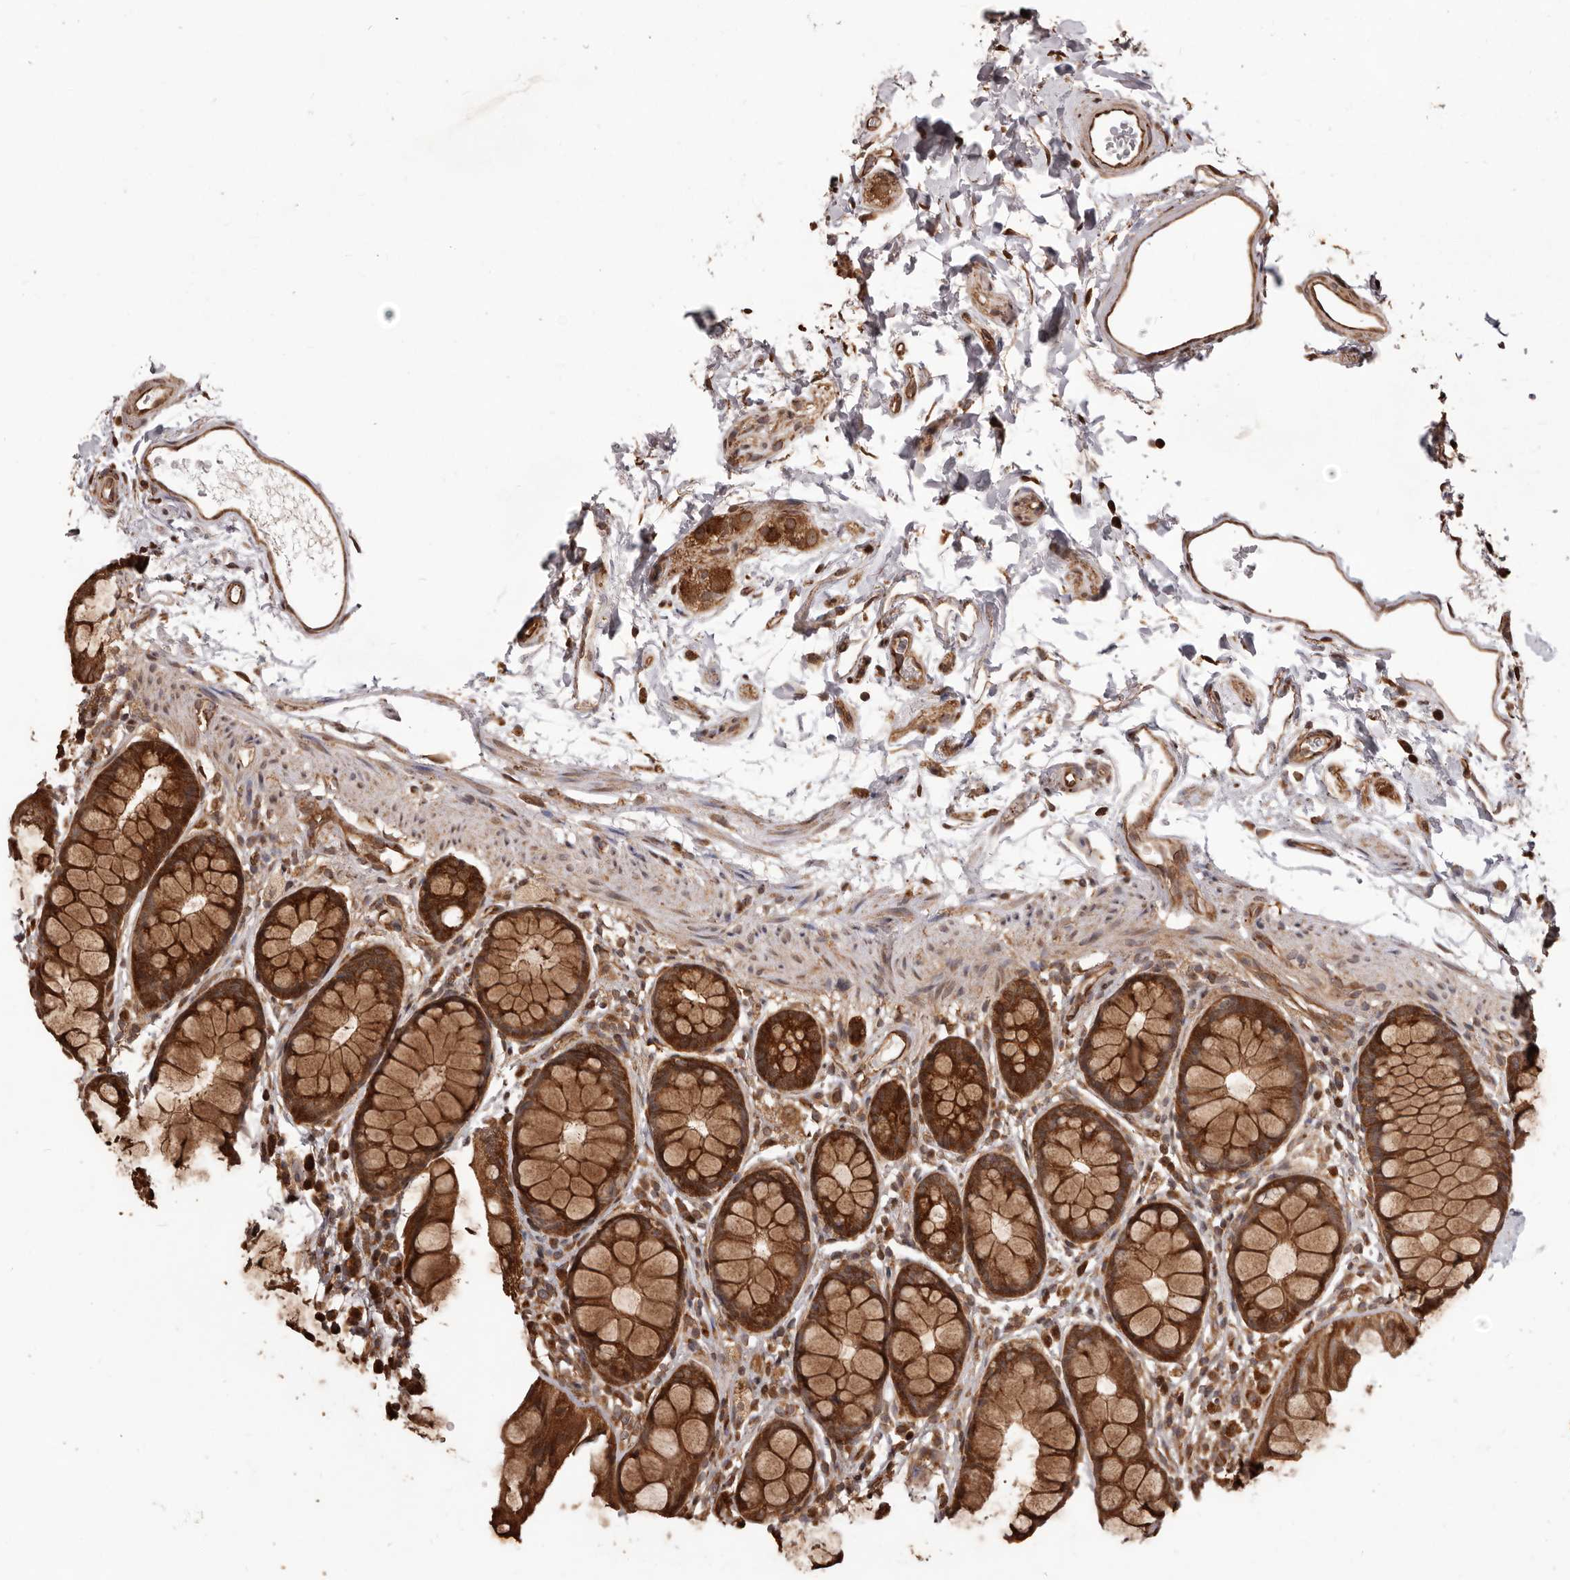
{"staining": {"intensity": "strong", "quantity": ">75%", "location": "cytoplasmic/membranous"}, "tissue": "rectum", "cell_type": "Glandular cells", "image_type": "normal", "snomed": [{"axis": "morphology", "description": "Normal tissue, NOS"}, {"axis": "topography", "description": "Rectum"}], "caption": "A high-resolution histopathology image shows immunohistochemistry staining of normal rectum, which exhibits strong cytoplasmic/membranous staining in approximately >75% of glandular cells. Using DAB (brown) and hematoxylin (blue) stains, captured at high magnification using brightfield microscopy.", "gene": "MTO1", "patient": {"sex": "female", "age": 65}}